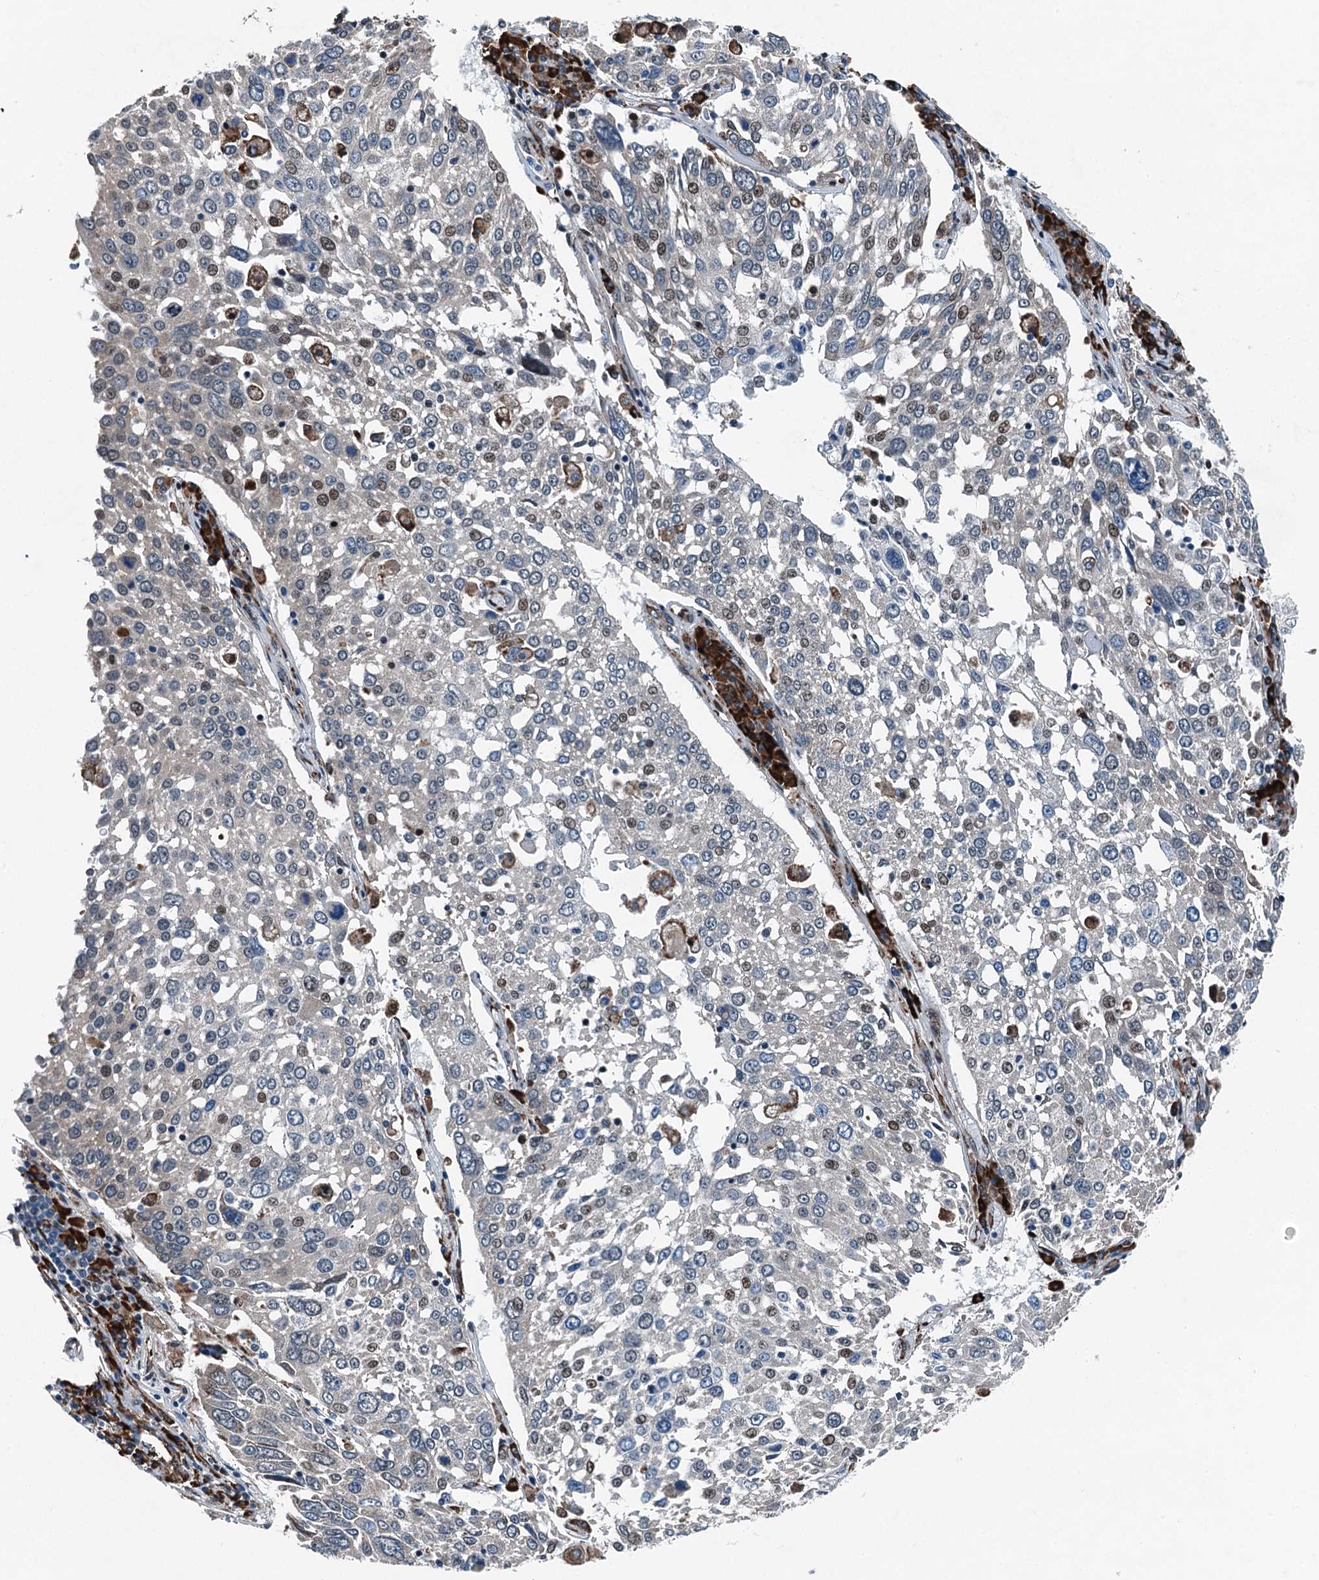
{"staining": {"intensity": "weak", "quantity": "<25%", "location": "cytoplasmic/membranous"}, "tissue": "lung cancer", "cell_type": "Tumor cells", "image_type": "cancer", "snomed": [{"axis": "morphology", "description": "Squamous cell carcinoma, NOS"}, {"axis": "topography", "description": "Lung"}], "caption": "A photomicrograph of lung cancer (squamous cell carcinoma) stained for a protein reveals no brown staining in tumor cells.", "gene": "TAMALIN", "patient": {"sex": "male", "age": 65}}